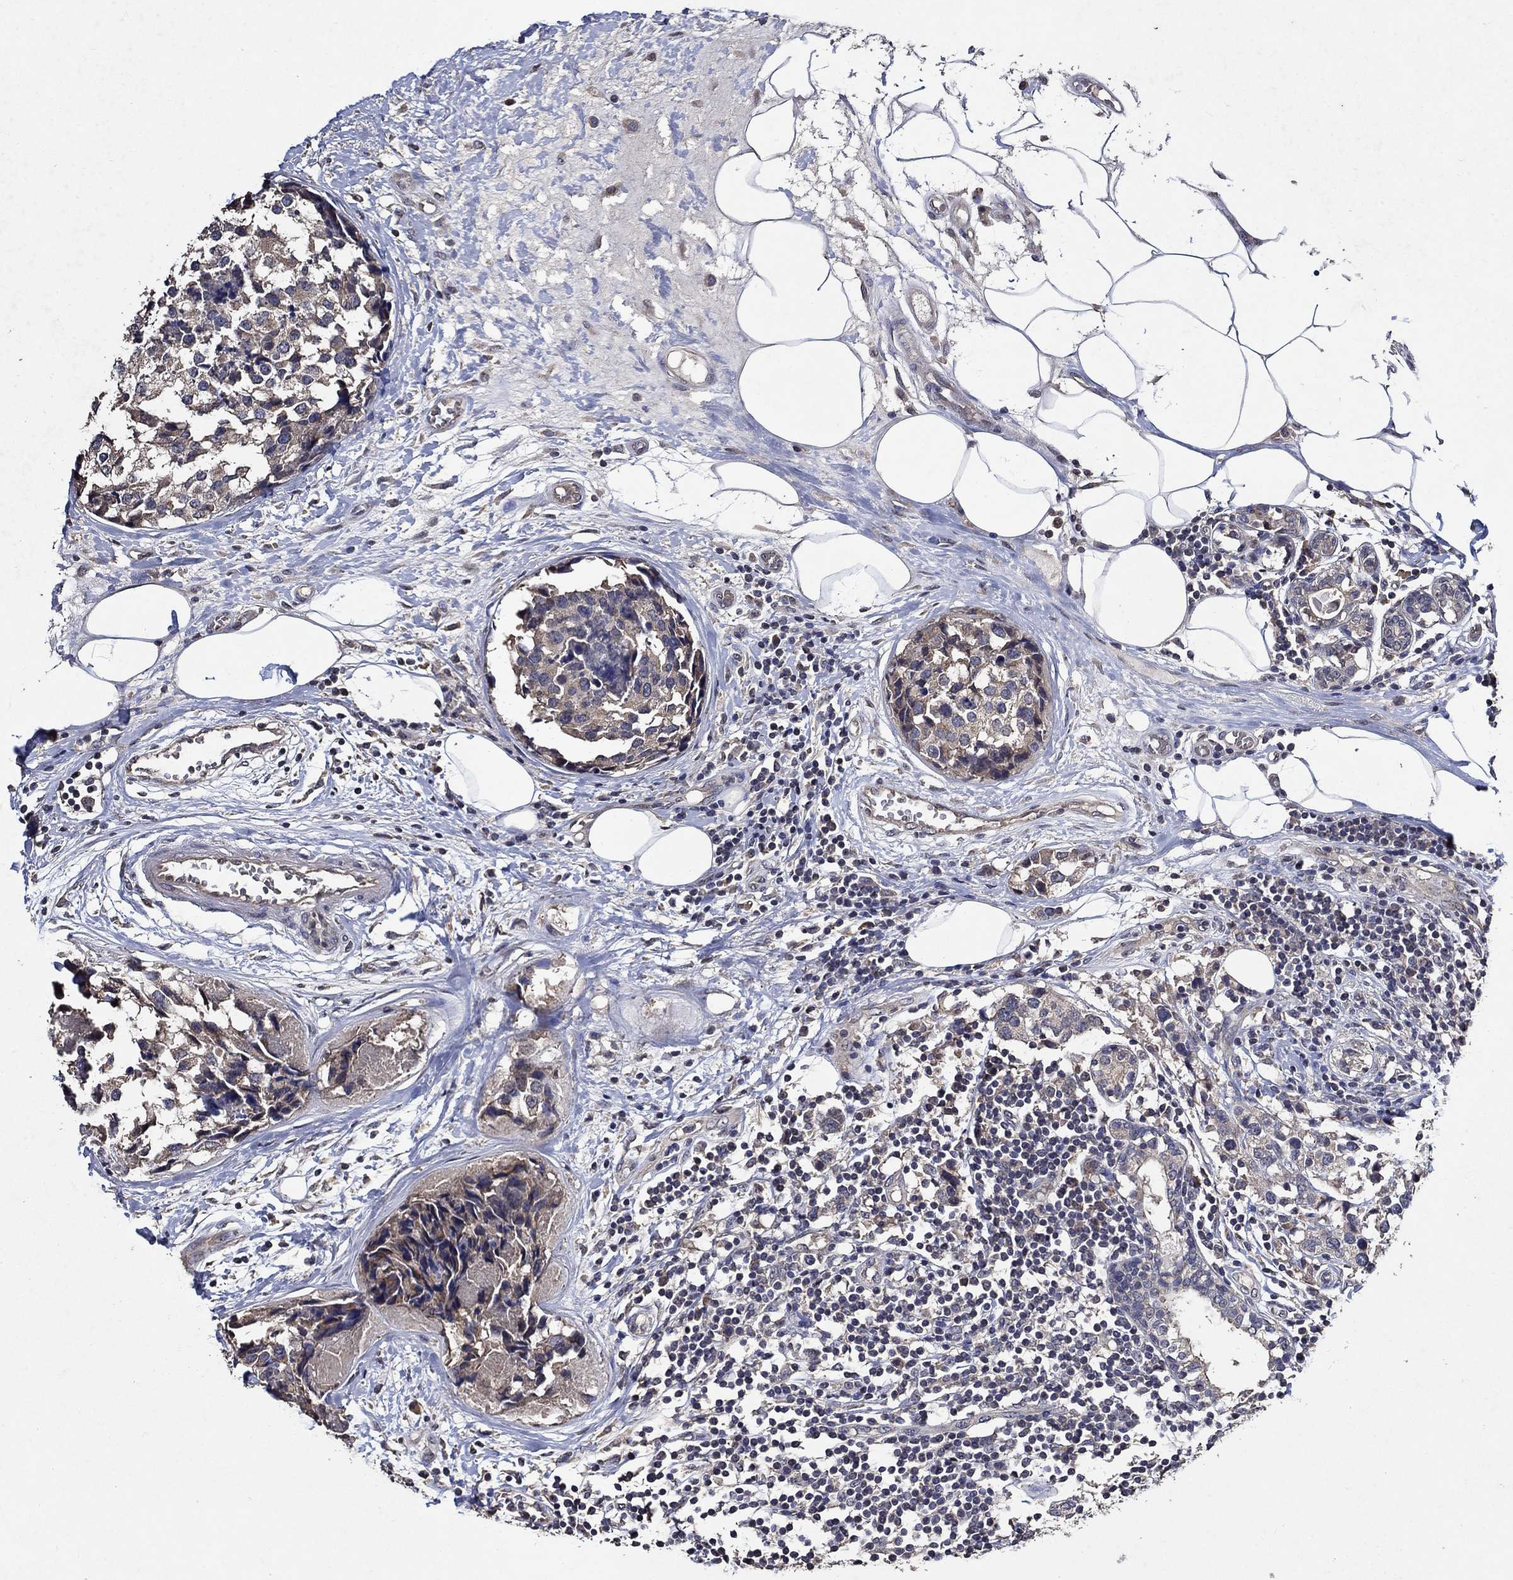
{"staining": {"intensity": "weak", "quantity": "25%-75%", "location": "cytoplasmic/membranous"}, "tissue": "breast cancer", "cell_type": "Tumor cells", "image_type": "cancer", "snomed": [{"axis": "morphology", "description": "Lobular carcinoma"}, {"axis": "topography", "description": "Breast"}], "caption": "DAB immunohistochemical staining of human breast lobular carcinoma displays weak cytoplasmic/membranous protein positivity in about 25%-75% of tumor cells.", "gene": "HAP1", "patient": {"sex": "female", "age": 59}}